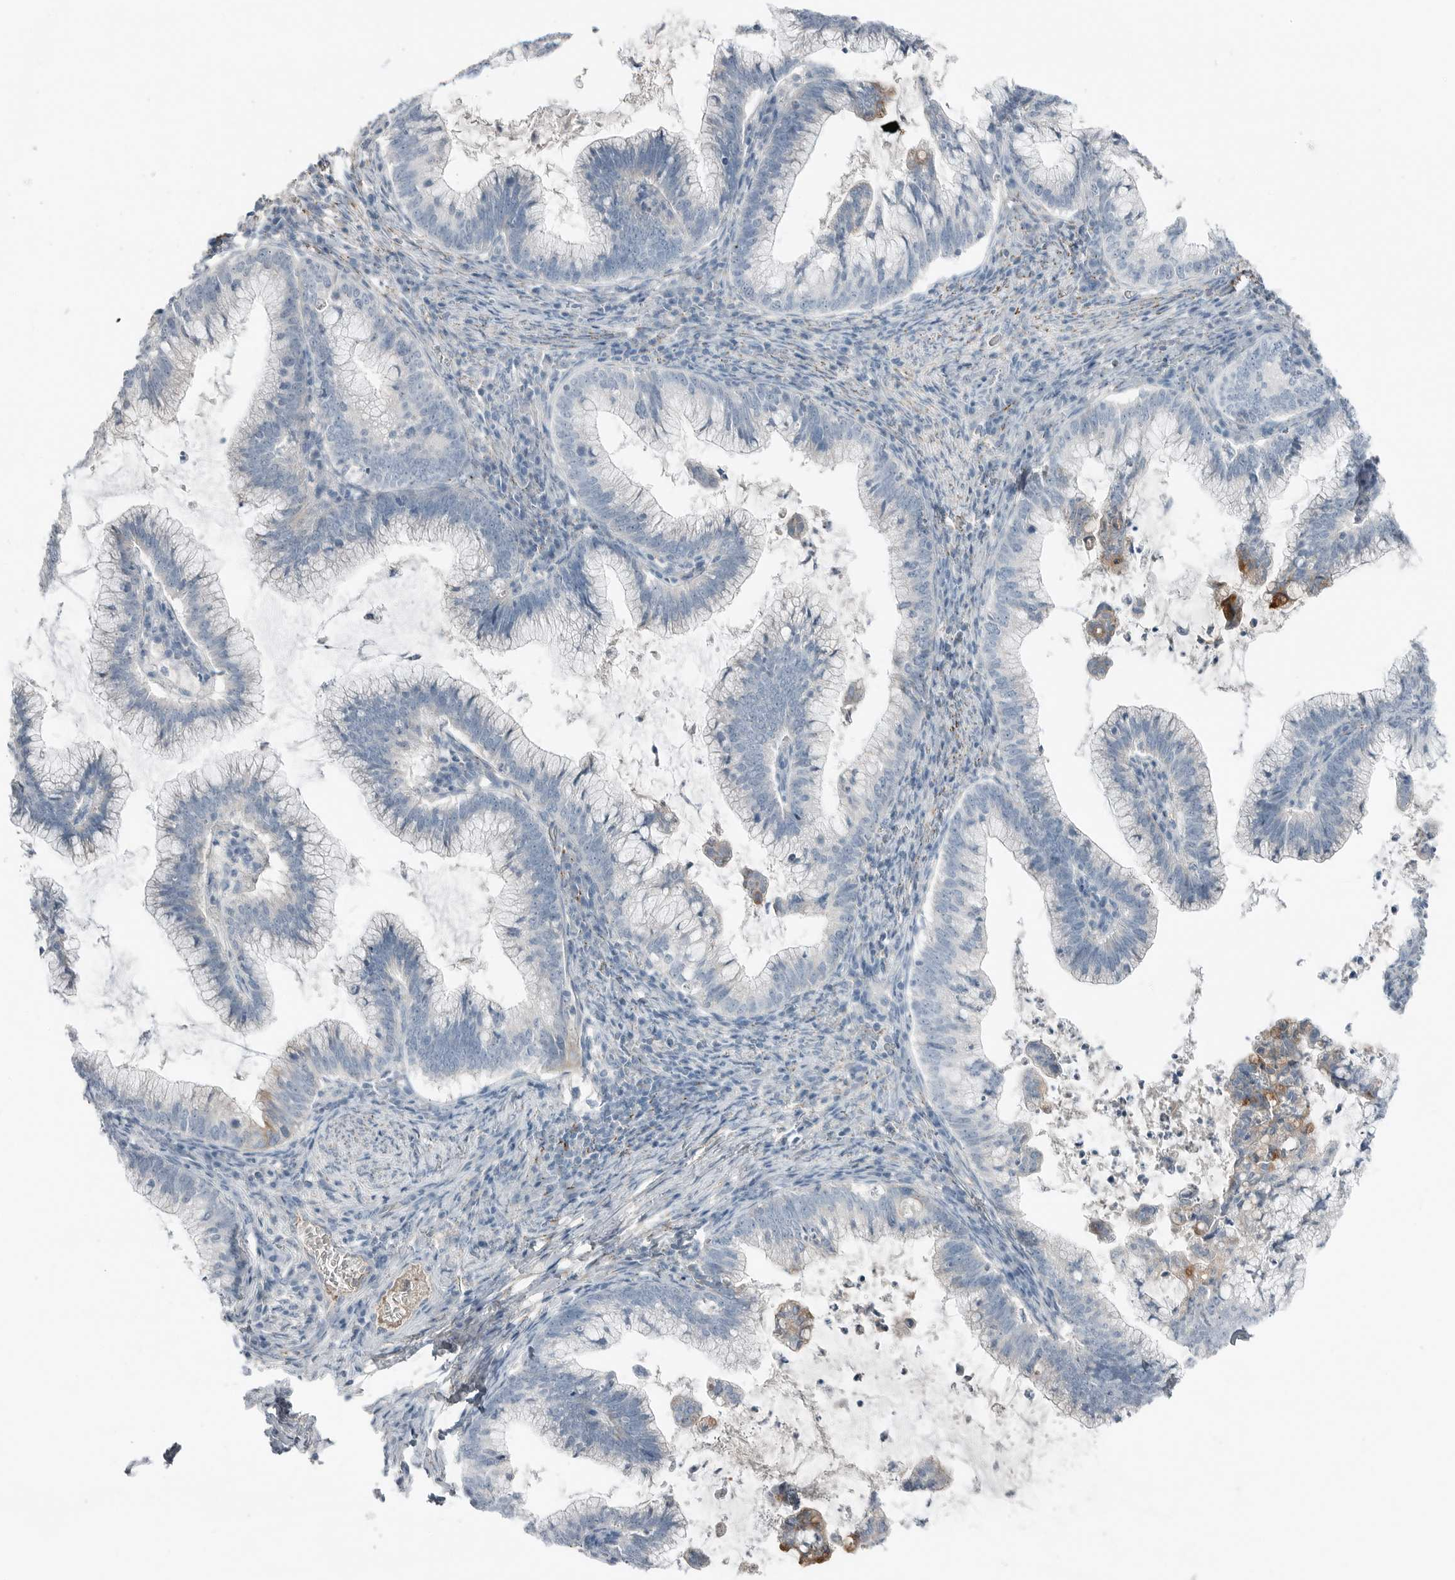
{"staining": {"intensity": "moderate", "quantity": "<25%", "location": "cytoplasmic/membranous"}, "tissue": "cervical cancer", "cell_type": "Tumor cells", "image_type": "cancer", "snomed": [{"axis": "morphology", "description": "Adenocarcinoma, NOS"}, {"axis": "topography", "description": "Cervix"}], "caption": "Human cervical cancer stained with a brown dye shows moderate cytoplasmic/membranous positive staining in about <25% of tumor cells.", "gene": "SERPINB7", "patient": {"sex": "female", "age": 36}}